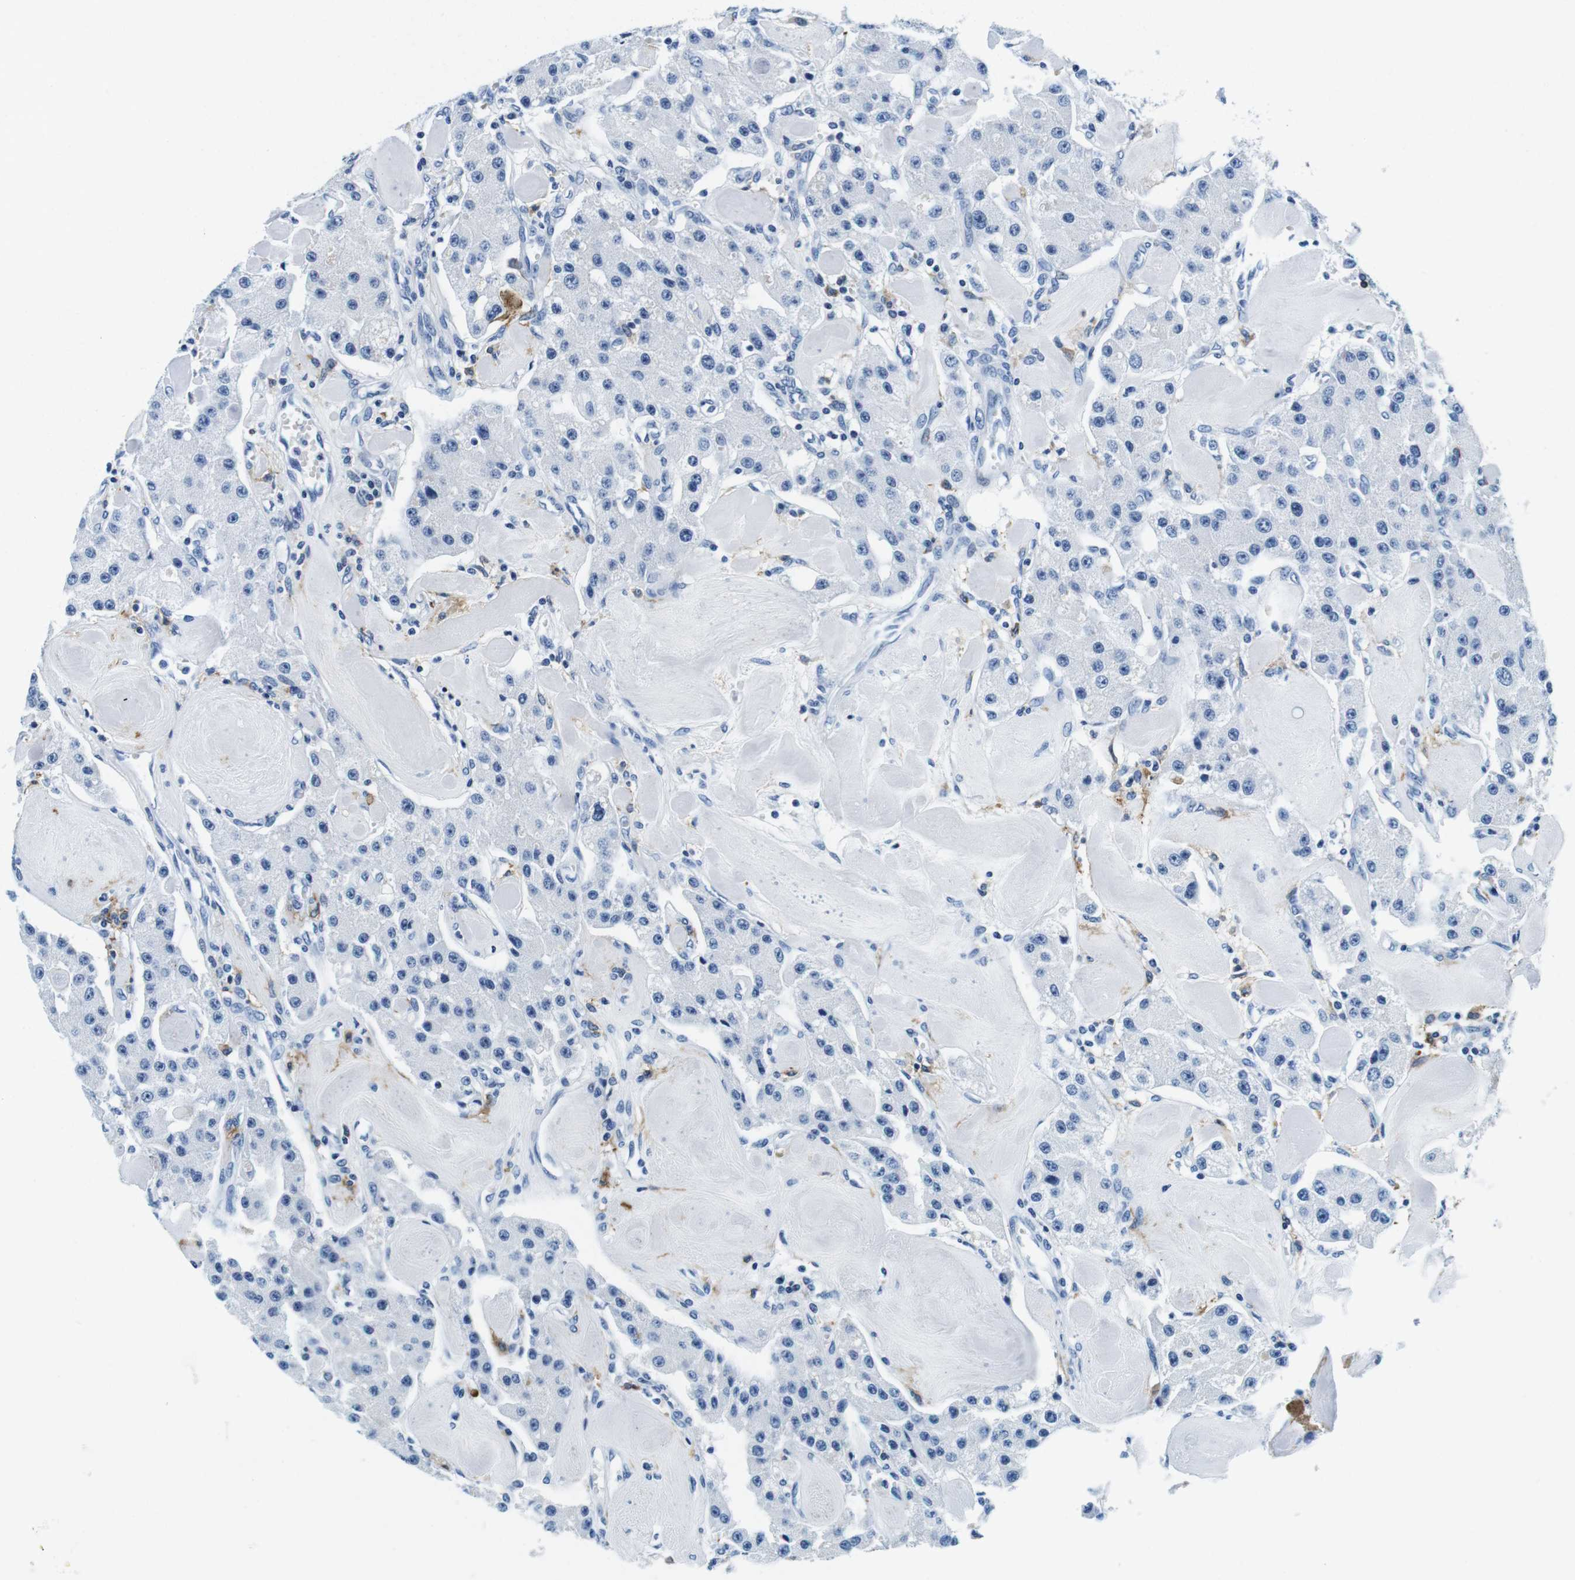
{"staining": {"intensity": "negative", "quantity": "none", "location": "none"}, "tissue": "carcinoid", "cell_type": "Tumor cells", "image_type": "cancer", "snomed": [{"axis": "morphology", "description": "Carcinoid, malignant, NOS"}, {"axis": "topography", "description": "Pancreas"}], "caption": "Image shows no significant protein positivity in tumor cells of malignant carcinoid.", "gene": "HLA-DRB1", "patient": {"sex": "male", "age": 41}}